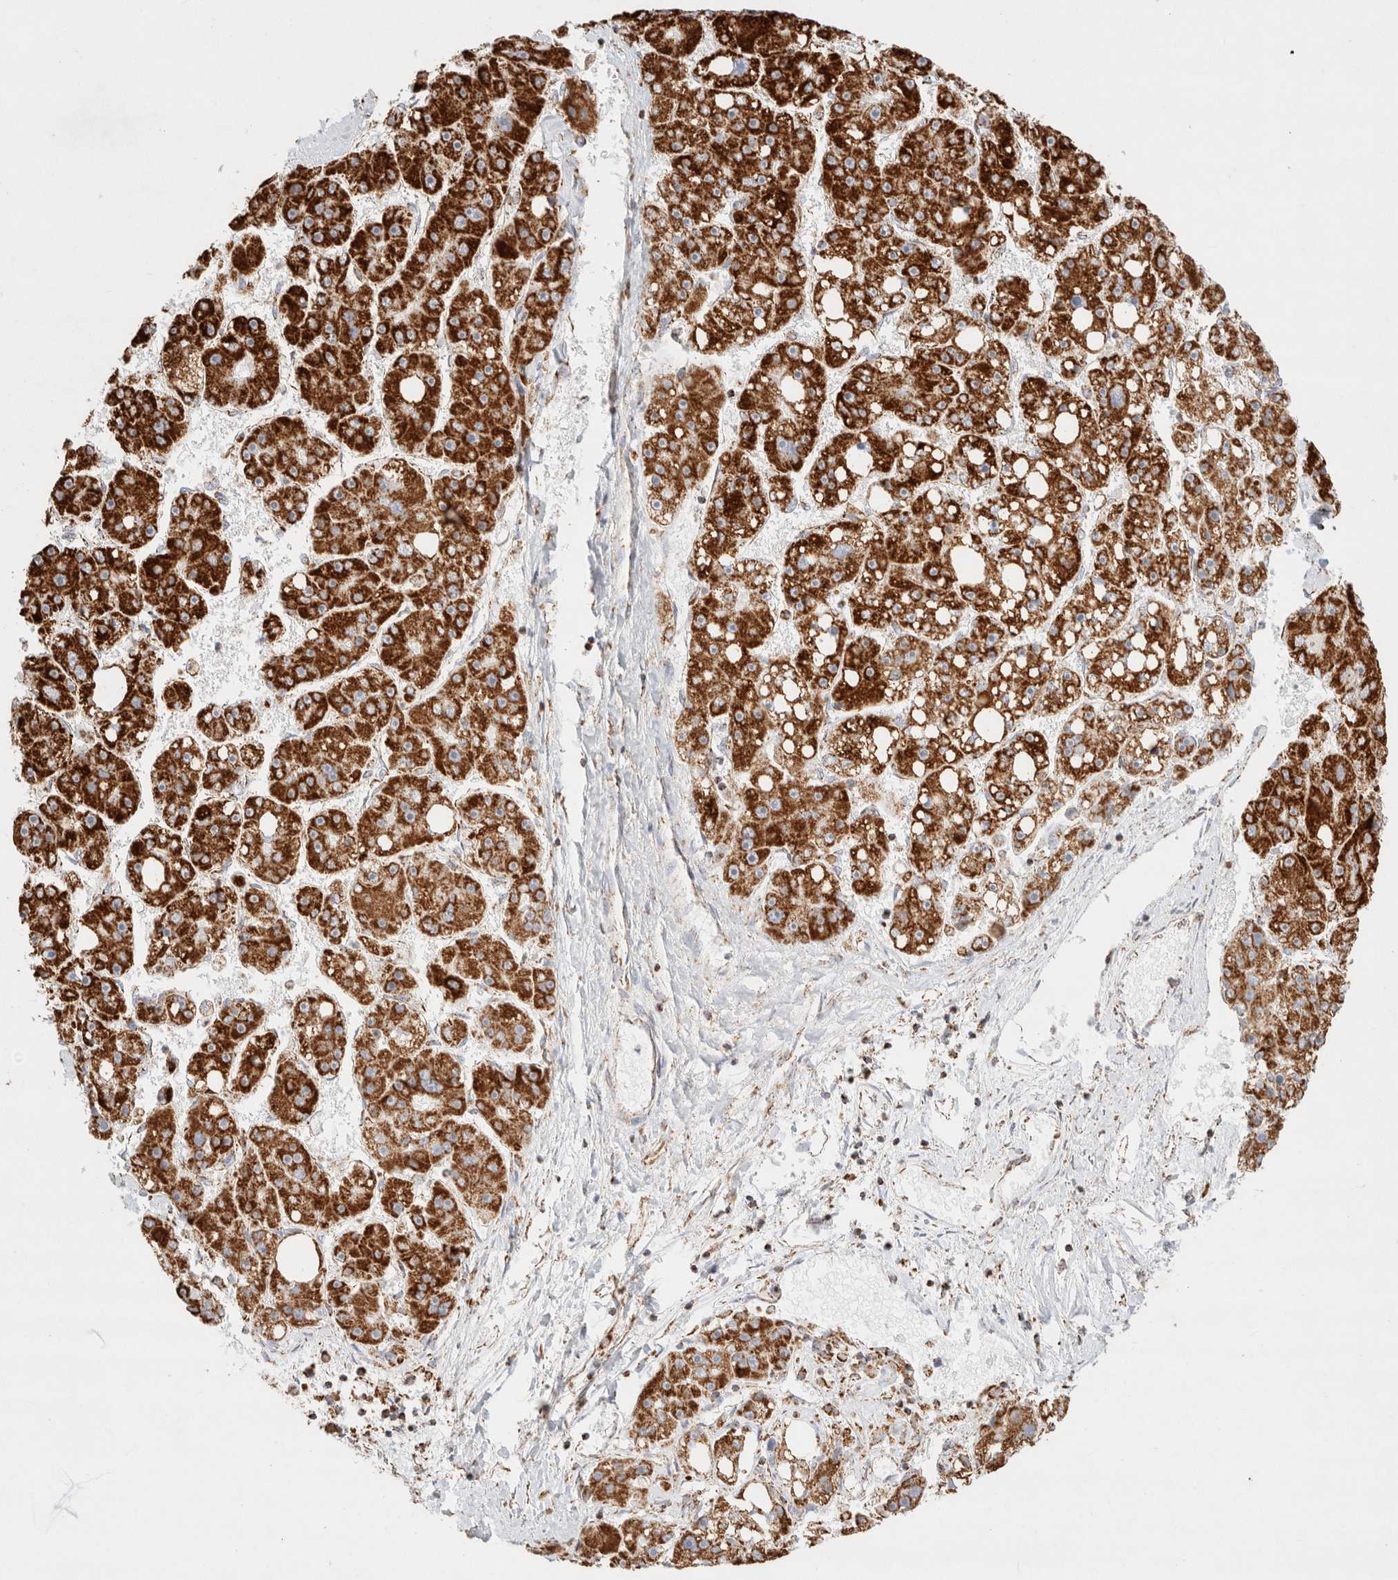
{"staining": {"intensity": "strong", "quantity": ">75%", "location": "cytoplasmic/membranous"}, "tissue": "liver cancer", "cell_type": "Tumor cells", "image_type": "cancer", "snomed": [{"axis": "morphology", "description": "Carcinoma, Hepatocellular, NOS"}, {"axis": "topography", "description": "Liver"}], "caption": "Human liver cancer stained for a protein (brown) exhibits strong cytoplasmic/membranous positive expression in approximately >75% of tumor cells.", "gene": "PHB2", "patient": {"sex": "female", "age": 61}}